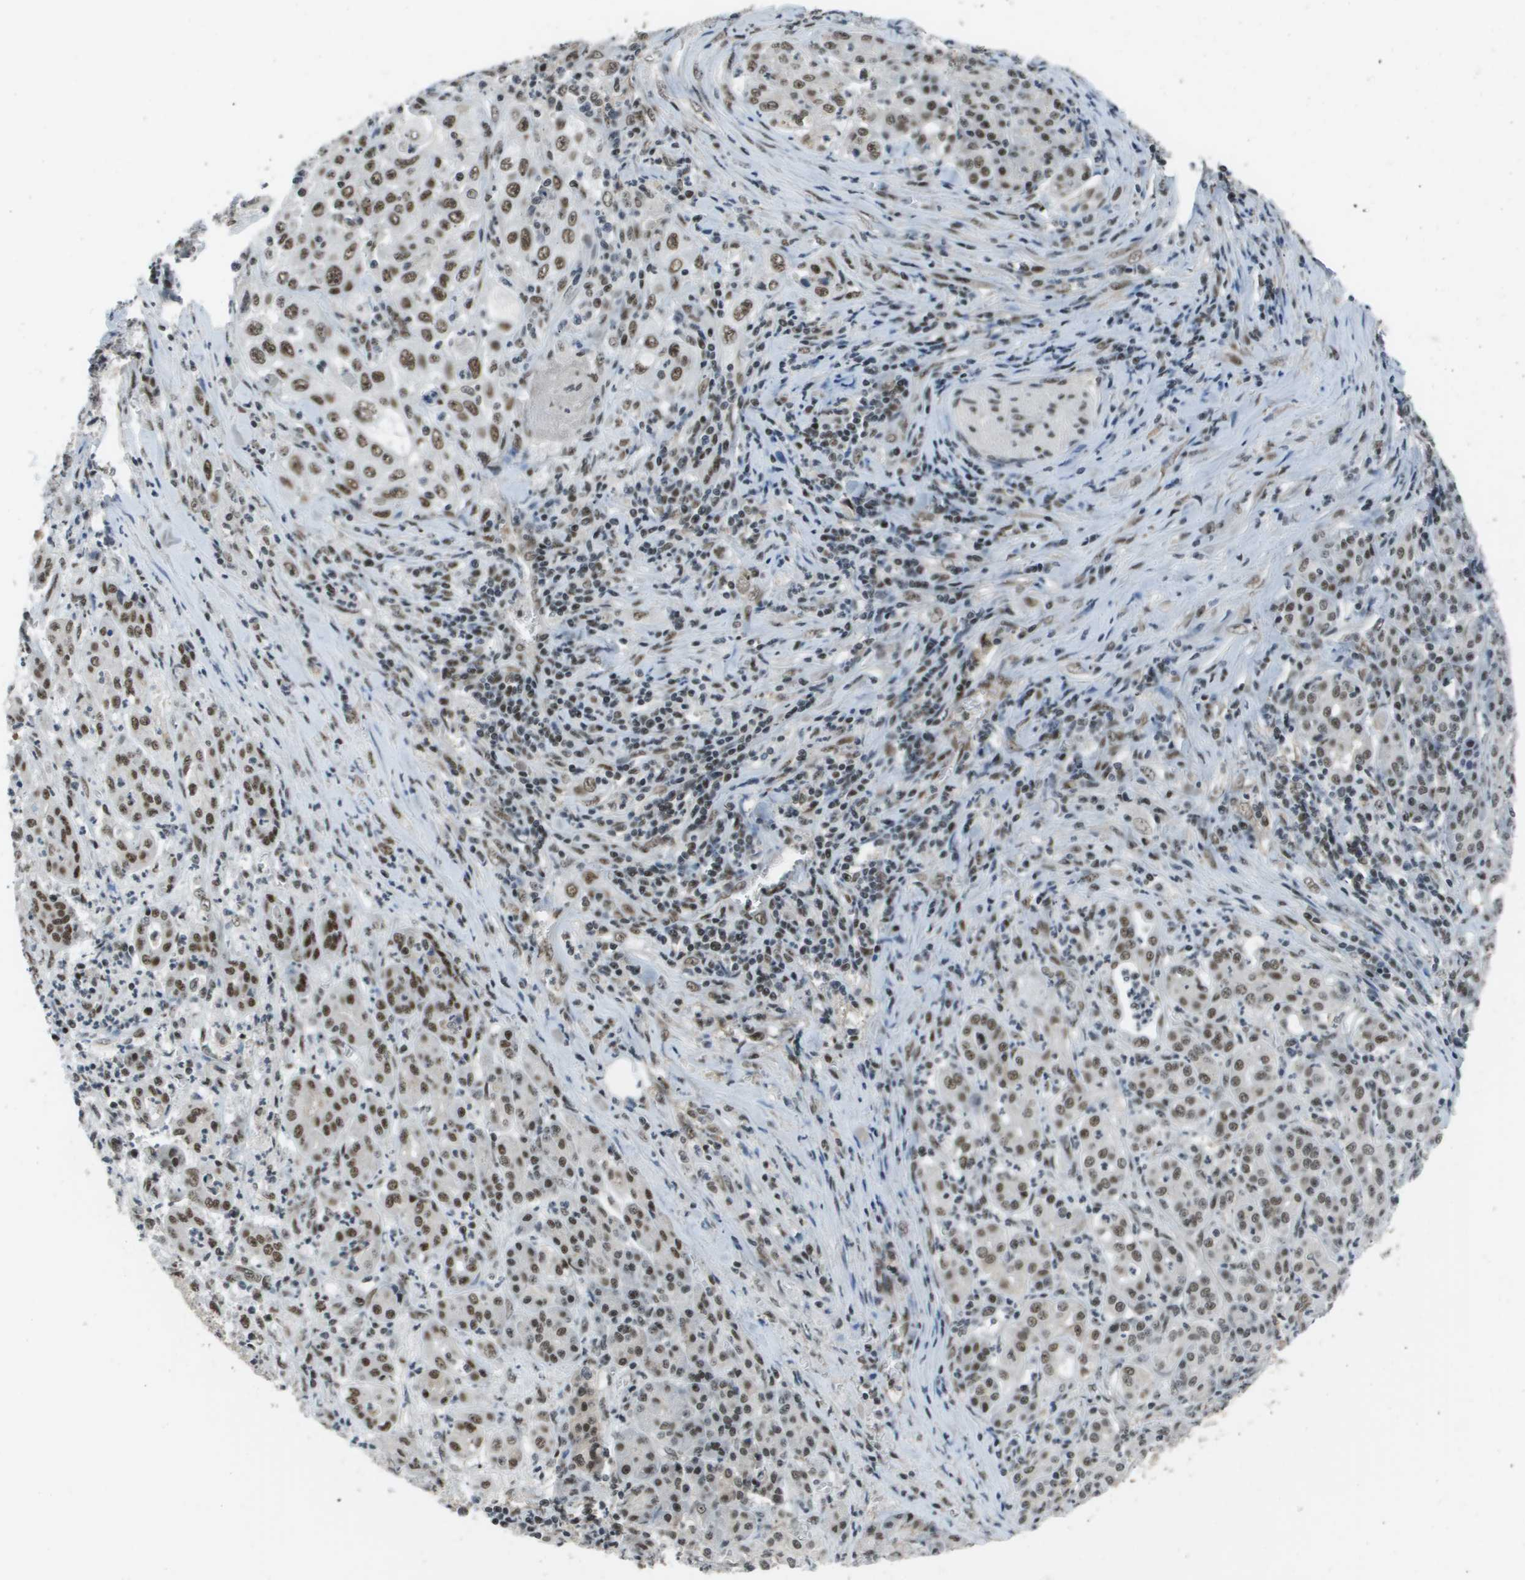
{"staining": {"intensity": "moderate", "quantity": ">75%", "location": "nuclear"}, "tissue": "pancreatic cancer", "cell_type": "Tumor cells", "image_type": "cancer", "snomed": [{"axis": "morphology", "description": "Adenocarcinoma, NOS"}, {"axis": "topography", "description": "Pancreas"}], "caption": "Immunohistochemical staining of pancreatic cancer demonstrates moderate nuclear protein expression in approximately >75% of tumor cells. (DAB IHC, brown staining for protein, blue staining for nuclei).", "gene": "THRAP3", "patient": {"sex": "male", "age": 70}}